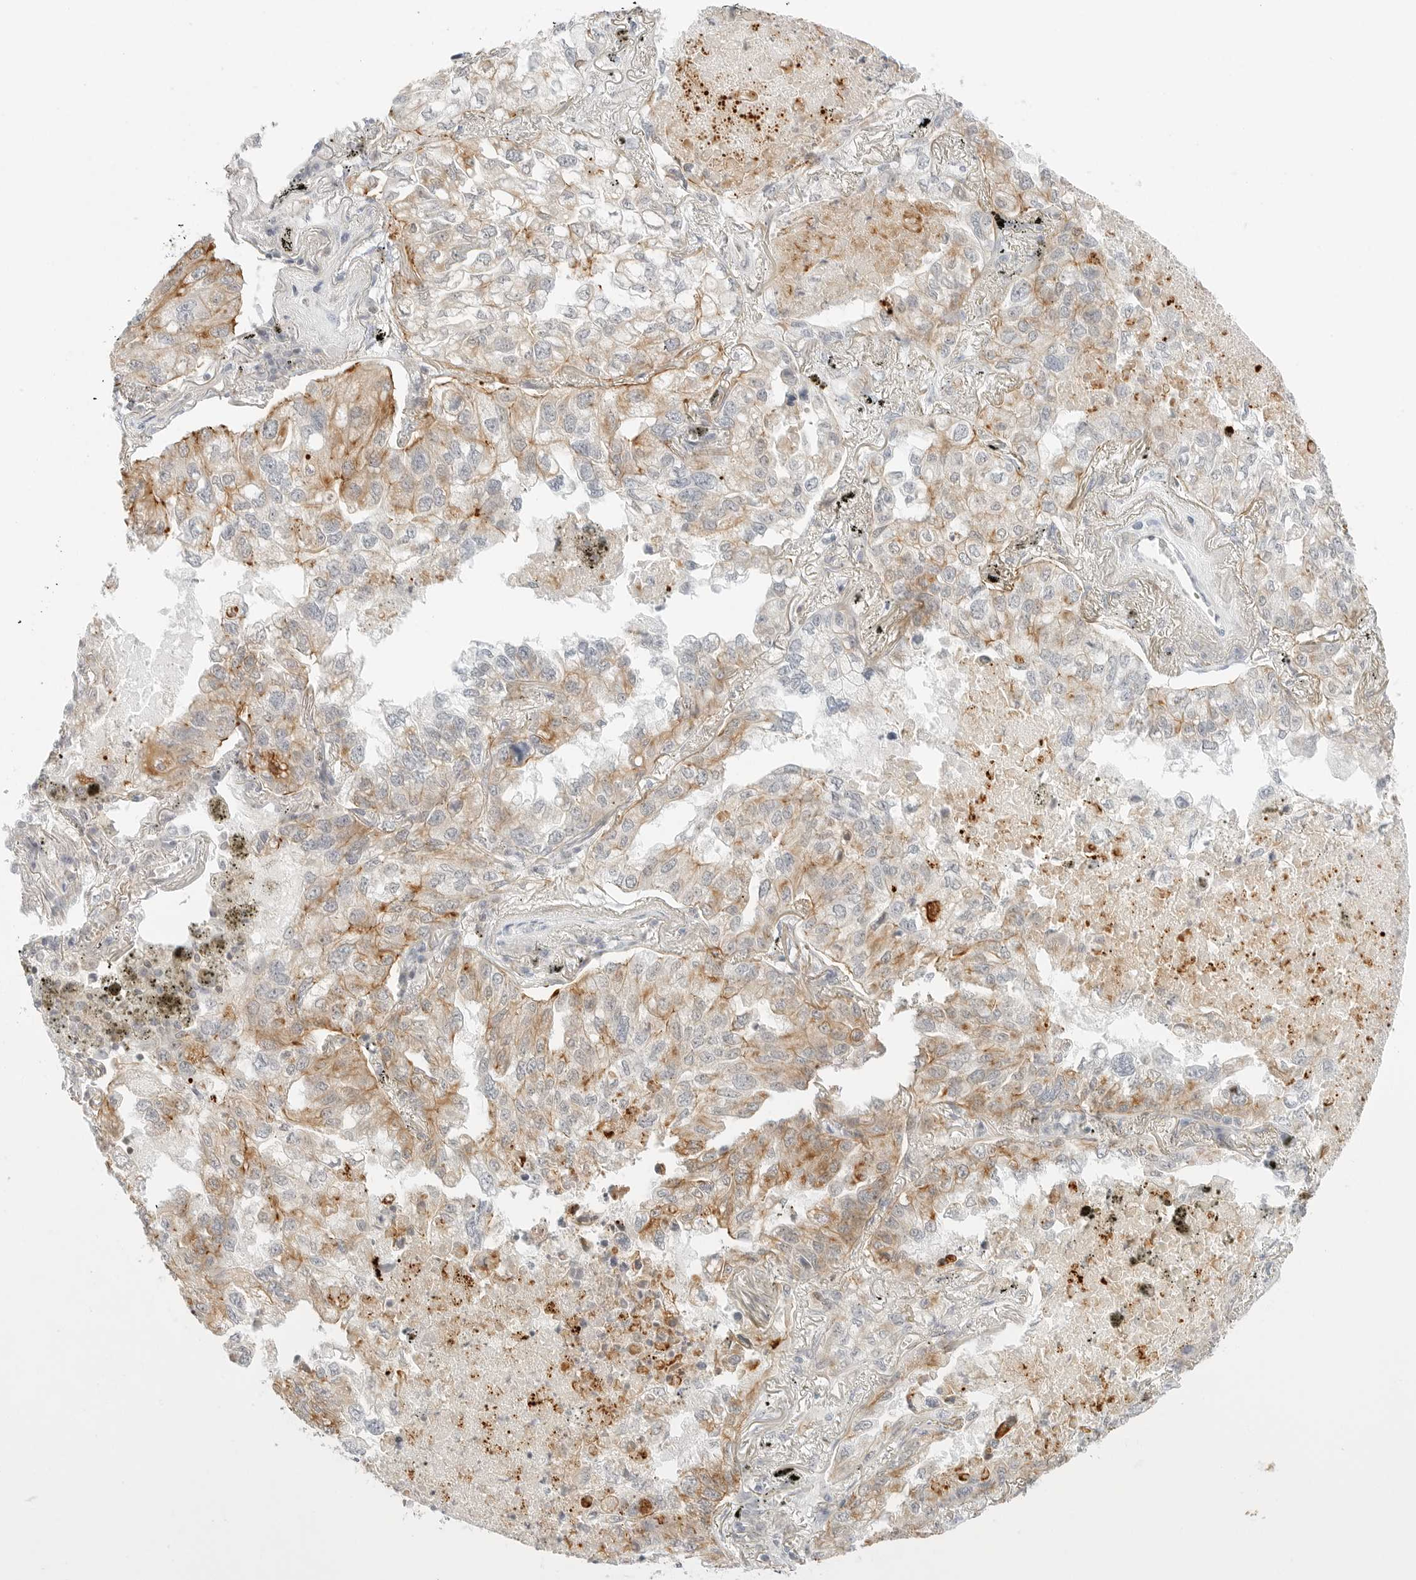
{"staining": {"intensity": "weak", "quantity": "25%-75%", "location": "cytoplasmic/membranous"}, "tissue": "lung cancer", "cell_type": "Tumor cells", "image_type": "cancer", "snomed": [{"axis": "morphology", "description": "Adenocarcinoma, NOS"}, {"axis": "topography", "description": "Lung"}], "caption": "DAB (3,3'-diaminobenzidine) immunohistochemical staining of lung cancer reveals weak cytoplasmic/membranous protein staining in approximately 25%-75% of tumor cells.", "gene": "IQCC", "patient": {"sex": "male", "age": 65}}